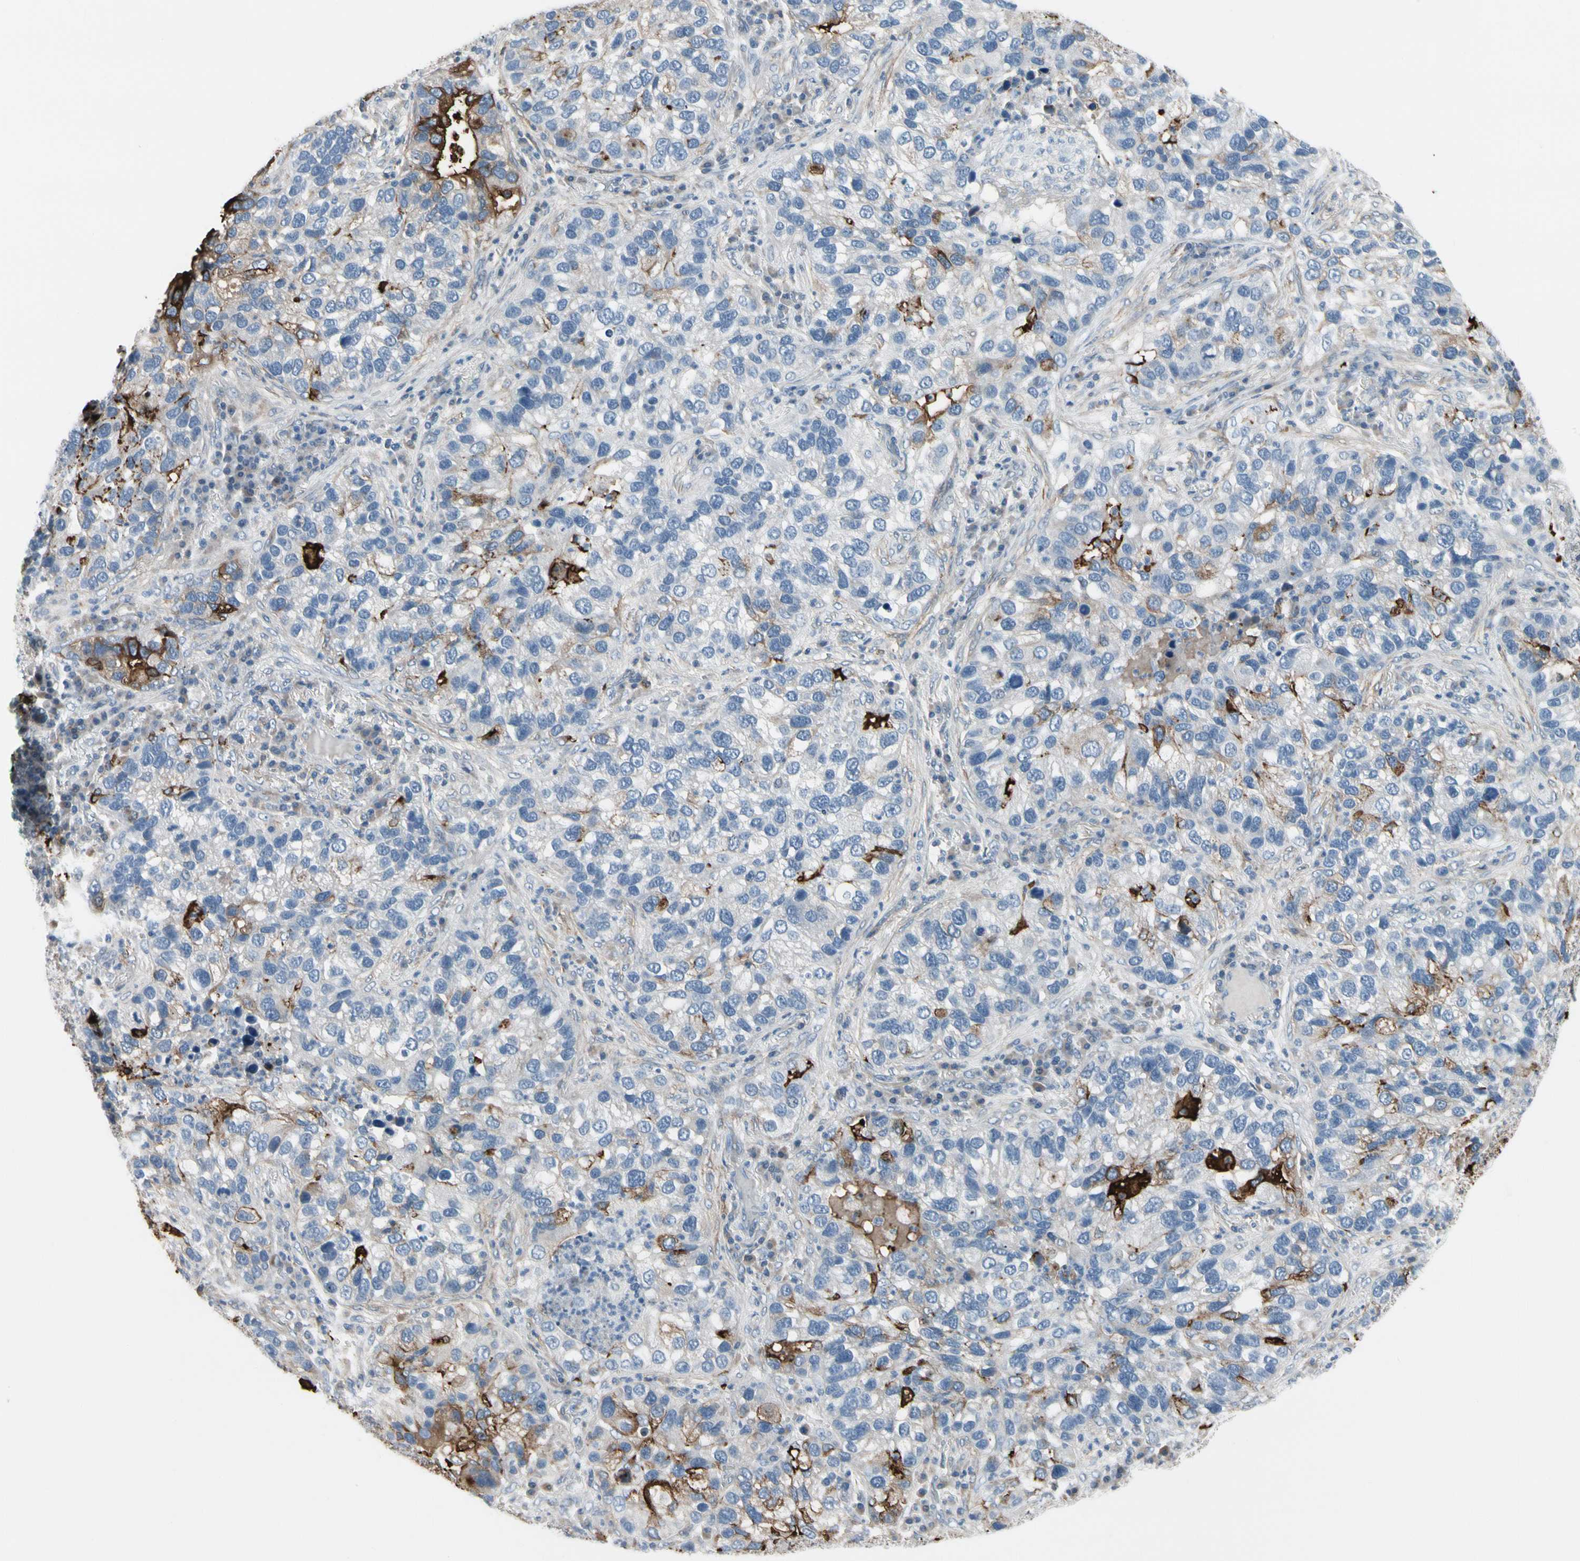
{"staining": {"intensity": "strong", "quantity": "<25%", "location": "cytoplasmic/membranous"}, "tissue": "lung cancer", "cell_type": "Tumor cells", "image_type": "cancer", "snomed": [{"axis": "morphology", "description": "Normal tissue, NOS"}, {"axis": "morphology", "description": "Adenocarcinoma, NOS"}, {"axis": "topography", "description": "Bronchus"}, {"axis": "topography", "description": "Lung"}], "caption": "Protein expression analysis of human adenocarcinoma (lung) reveals strong cytoplasmic/membranous expression in approximately <25% of tumor cells. The staining was performed using DAB (3,3'-diaminobenzidine), with brown indicating positive protein expression. Nuclei are stained blue with hematoxylin.", "gene": "PIGR", "patient": {"sex": "male", "age": 54}}